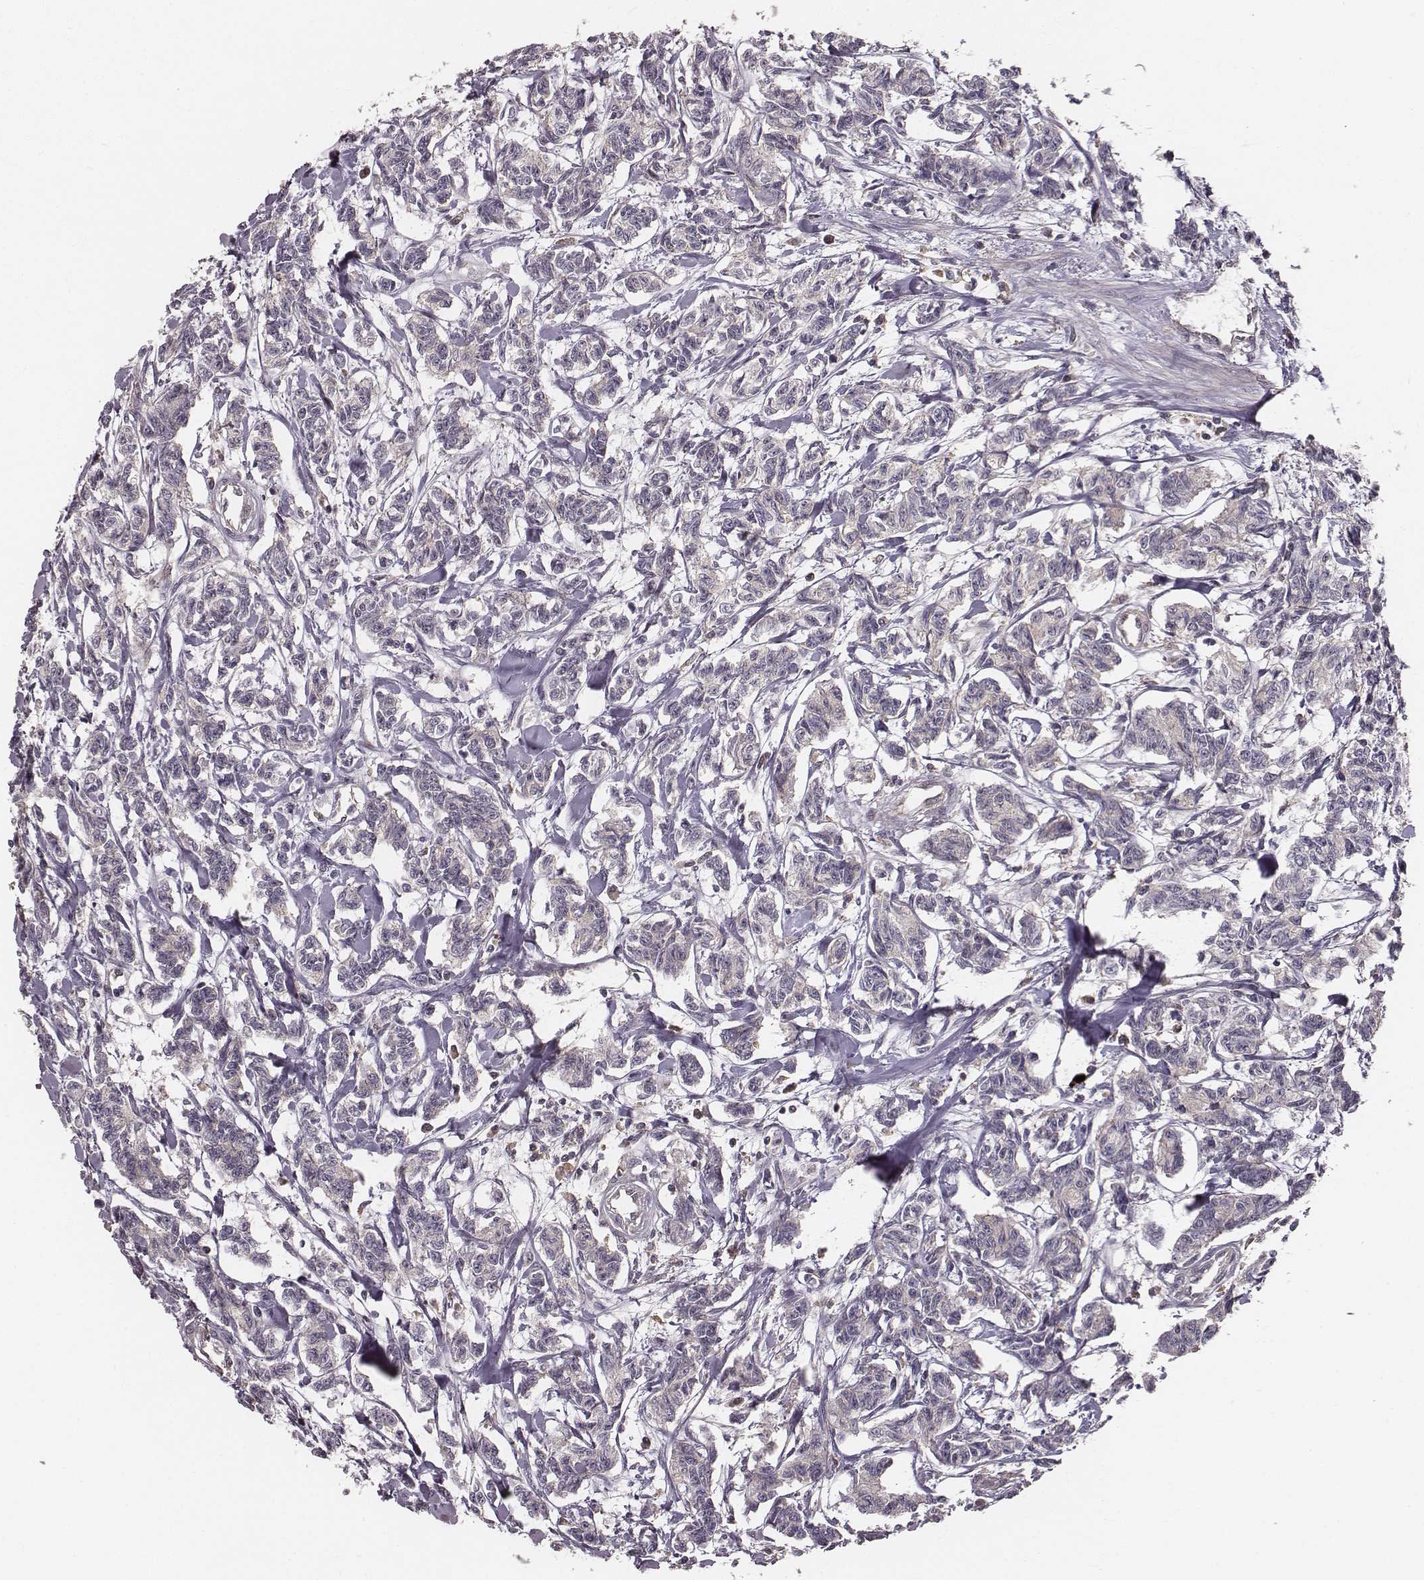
{"staining": {"intensity": "weak", "quantity": "25%-75%", "location": "cytoplasmic/membranous"}, "tissue": "carcinoid", "cell_type": "Tumor cells", "image_type": "cancer", "snomed": [{"axis": "morphology", "description": "Carcinoid, malignant, NOS"}, {"axis": "topography", "description": "Kidney"}], "caption": "A histopathology image of carcinoid stained for a protein exhibits weak cytoplasmic/membranous brown staining in tumor cells.", "gene": "VPS26A", "patient": {"sex": "female", "age": 41}}